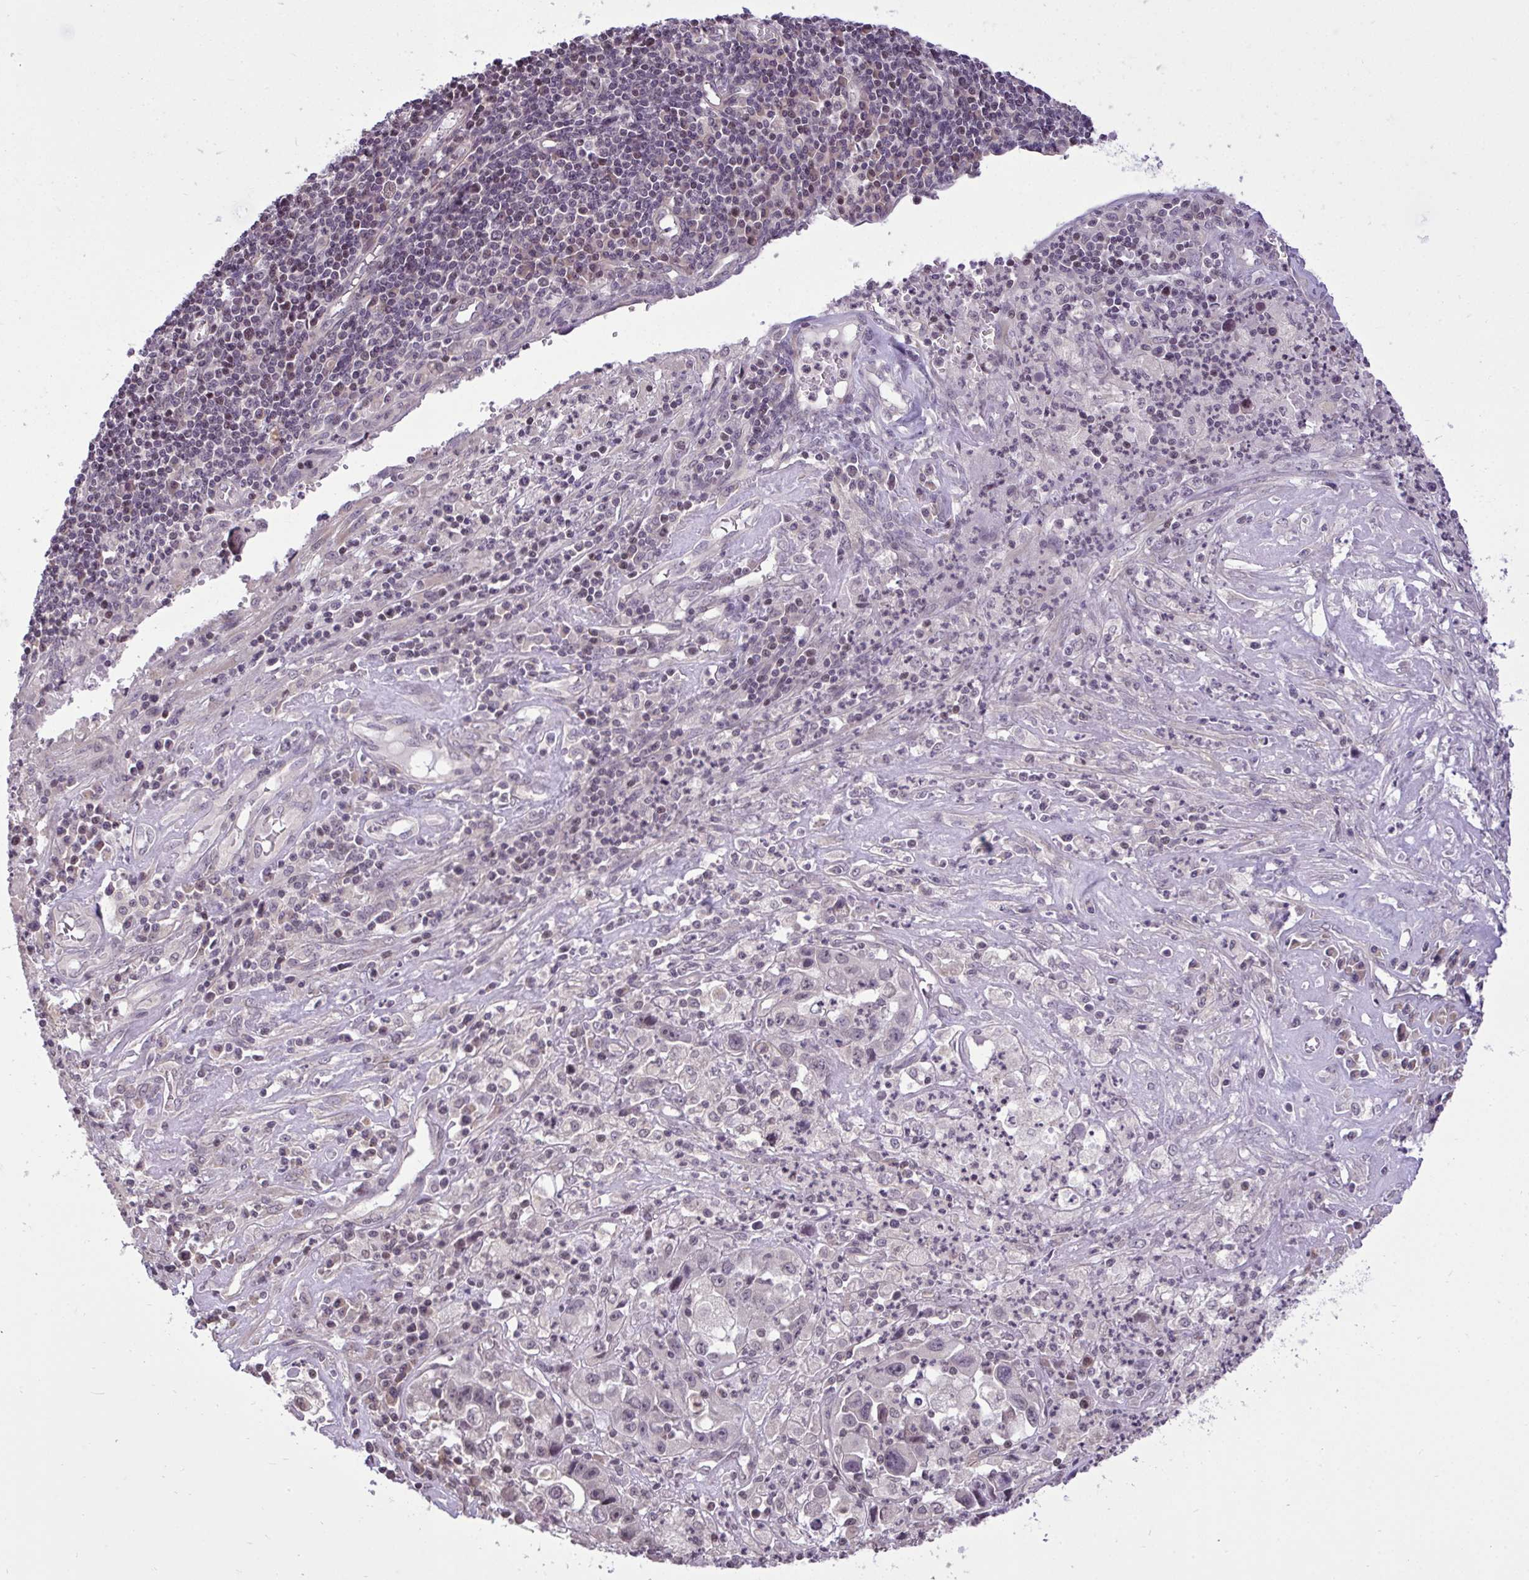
{"staining": {"intensity": "negative", "quantity": "none", "location": "none"}, "tissue": "endometrial cancer", "cell_type": "Tumor cells", "image_type": "cancer", "snomed": [{"axis": "morphology", "description": "Adenocarcinoma, NOS"}, {"axis": "topography", "description": "Uterus"}], "caption": "A high-resolution histopathology image shows immunohistochemistry staining of endometrial adenocarcinoma, which reveals no significant expression in tumor cells.", "gene": "CYP20A1", "patient": {"sex": "female", "age": 62}}